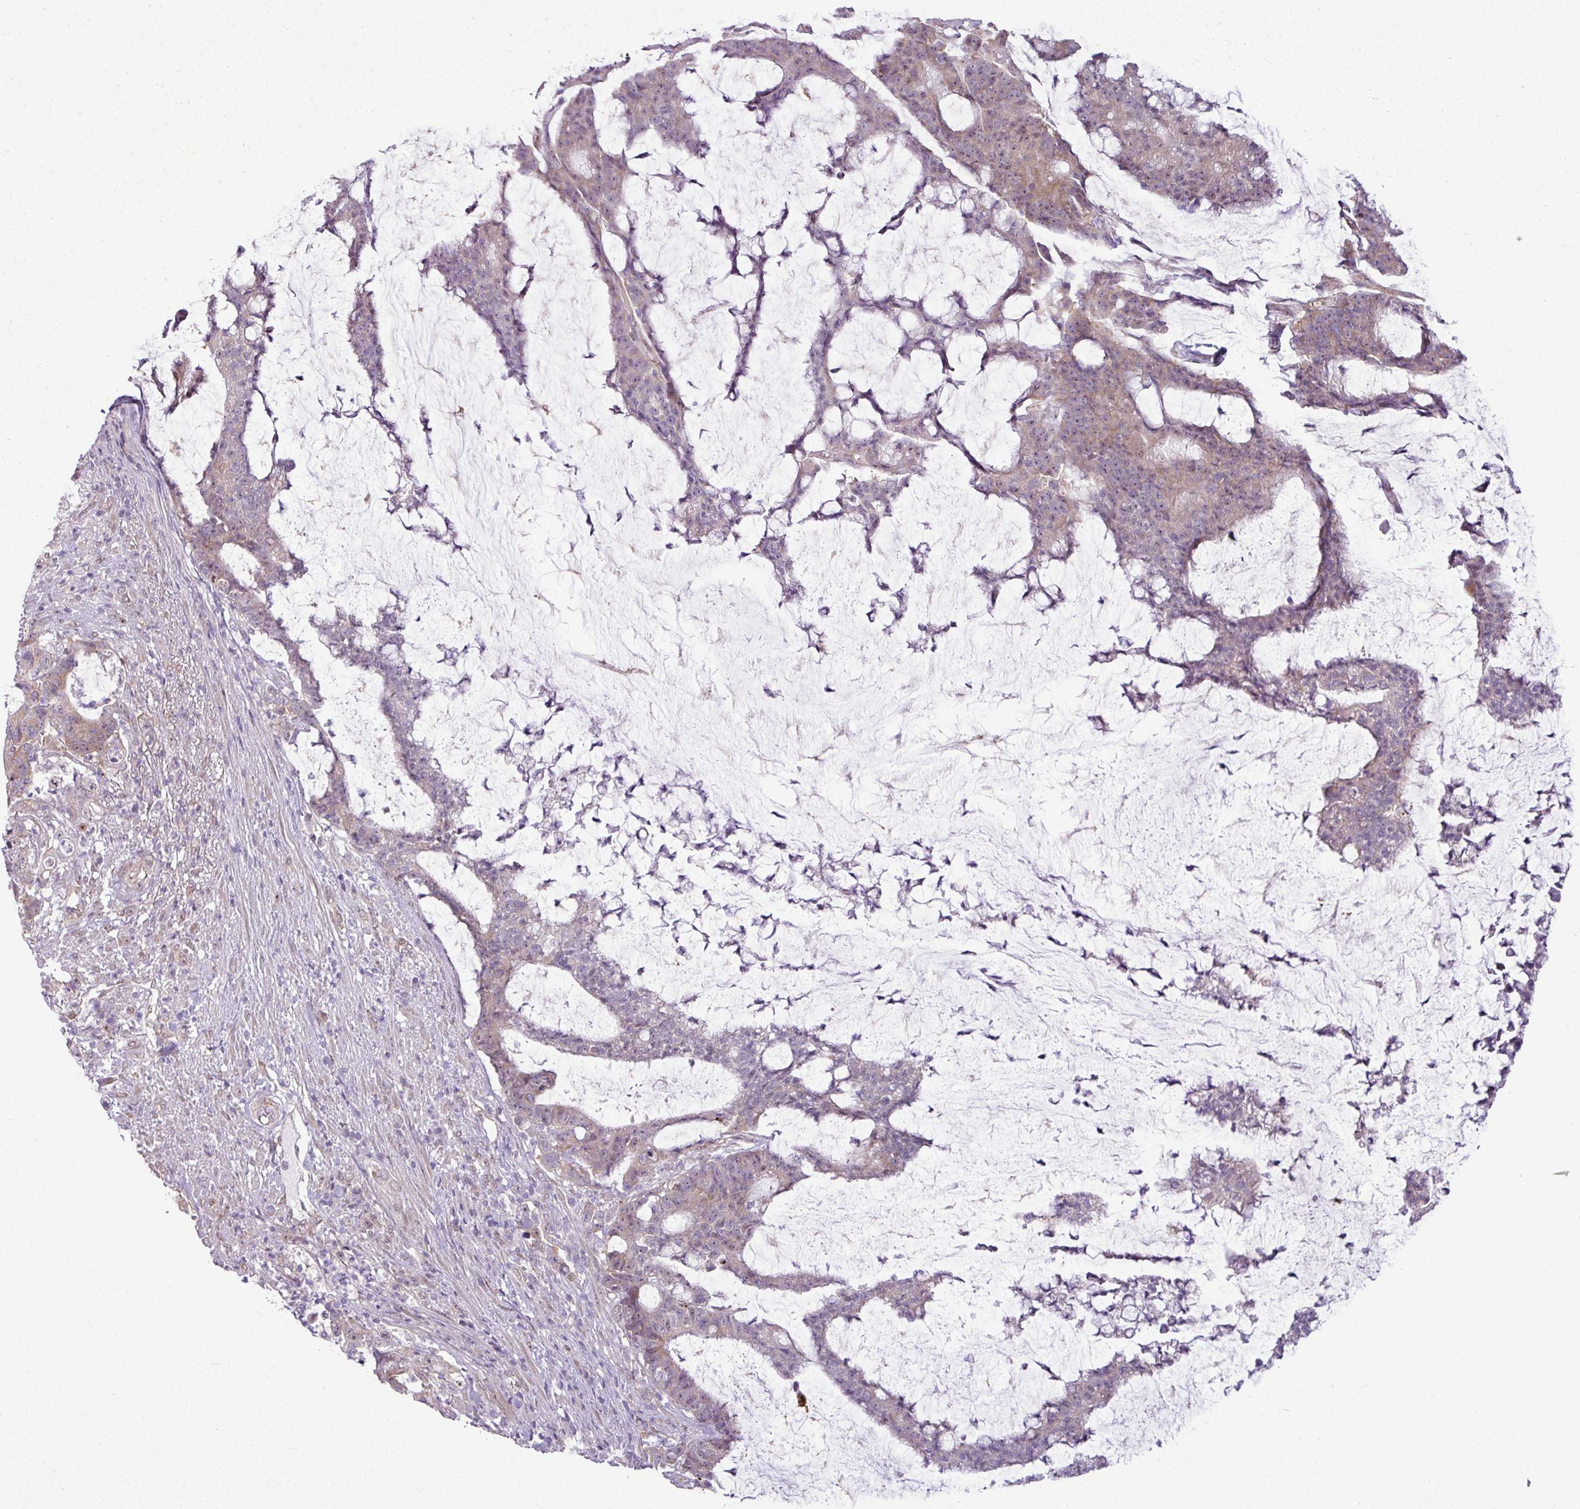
{"staining": {"intensity": "weak", "quantity": "25%-75%", "location": "cytoplasmic/membranous"}, "tissue": "colorectal cancer", "cell_type": "Tumor cells", "image_type": "cancer", "snomed": [{"axis": "morphology", "description": "Adenocarcinoma, NOS"}, {"axis": "topography", "description": "Colon"}], "caption": "Human colorectal cancer (adenocarcinoma) stained for a protein (brown) reveals weak cytoplasmic/membranous positive expression in approximately 25%-75% of tumor cells.", "gene": "MAK16", "patient": {"sex": "female", "age": 84}}